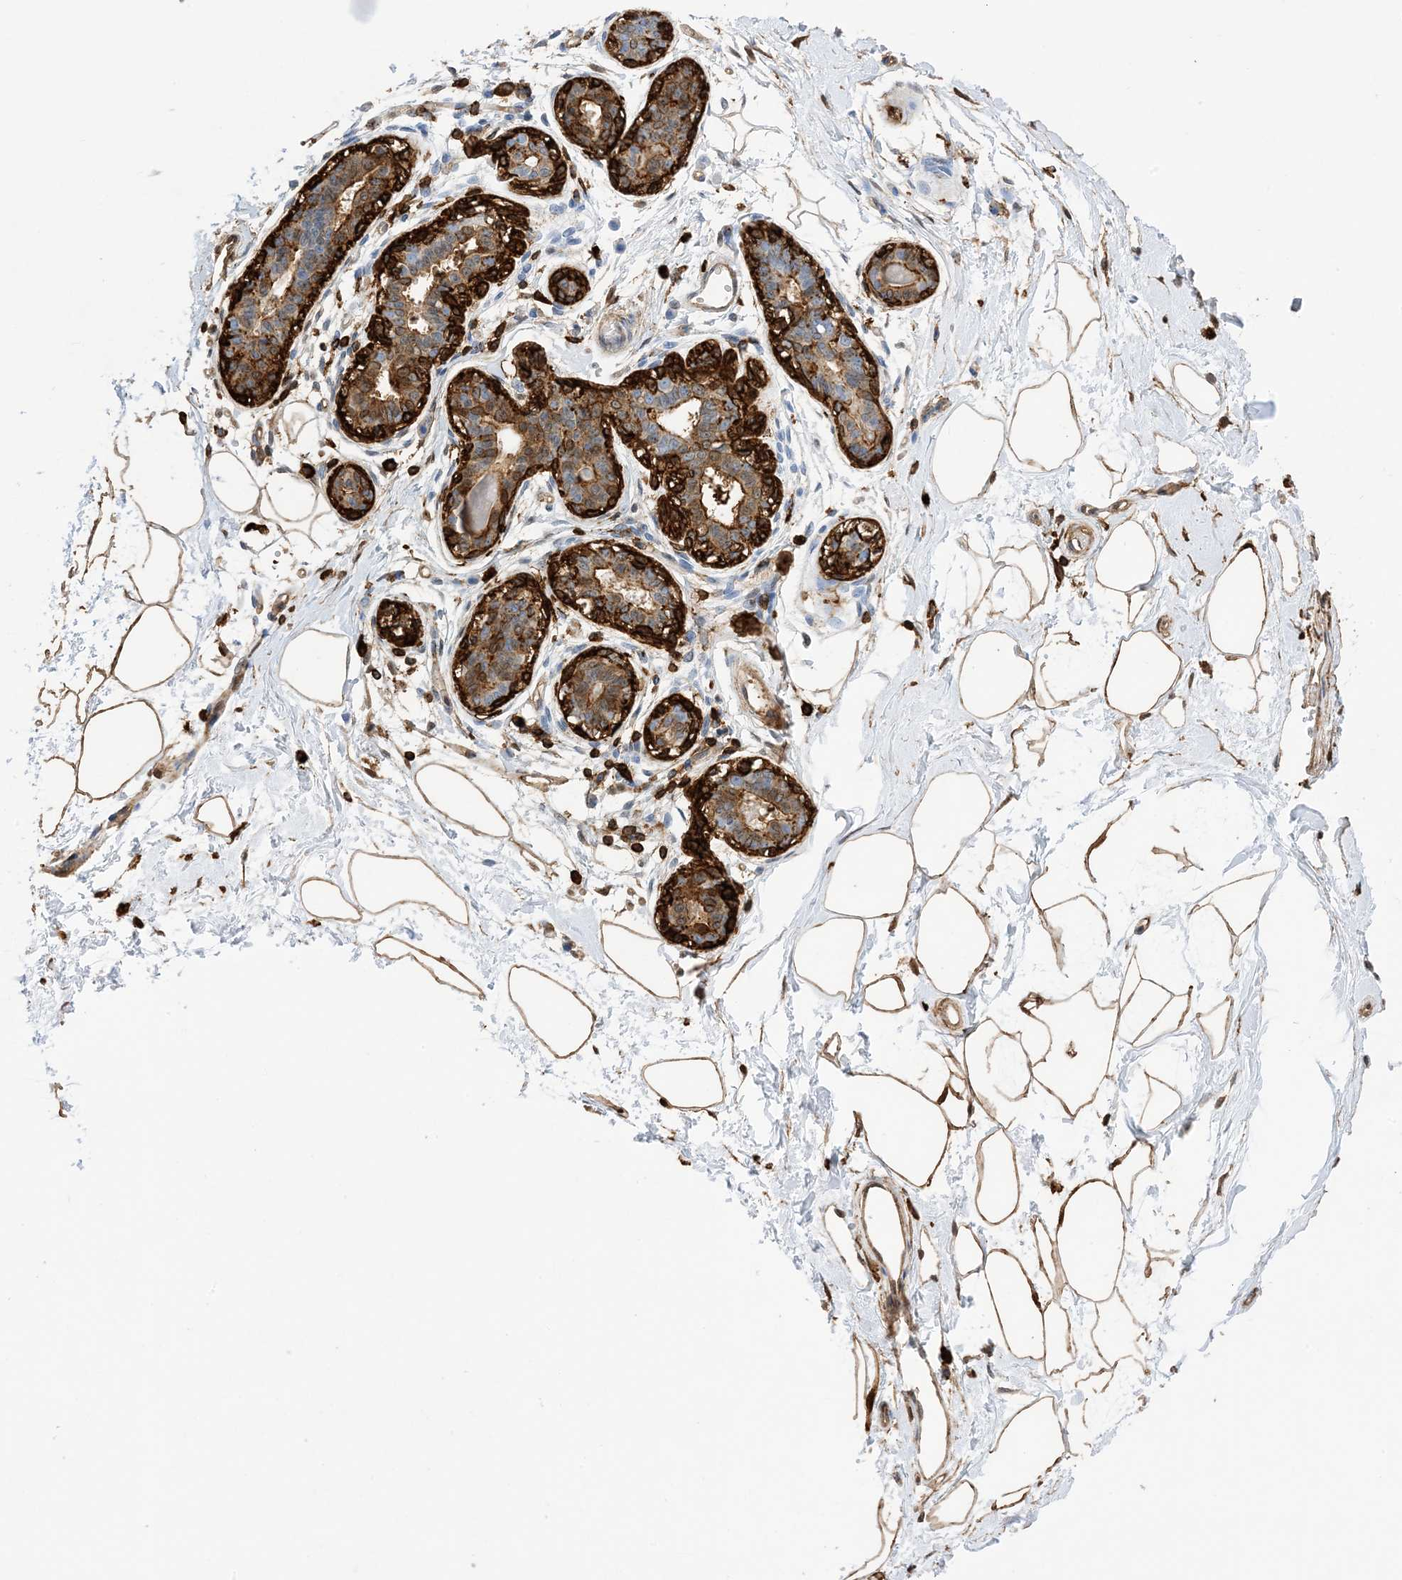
{"staining": {"intensity": "moderate", "quantity": ">75%", "location": "cytoplasmic/membranous,nuclear"}, "tissue": "breast", "cell_type": "Adipocytes", "image_type": "normal", "snomed": [{"axis": "morphology", "description": "Normal tissue, NOS"}, {"axis": "topography", "description": "Breast"}], "caption": "Immunohistochemistry (IHC) (DAB (3,3'-diaminobenzidine)) staining of unremarkable human breast exhibits moderate cytoplasmic/membranous,nuclear protein expression in about >75% of adipocytes.", "gene": "ANXA1", "patient": {"sex": "female", "age": 45}}